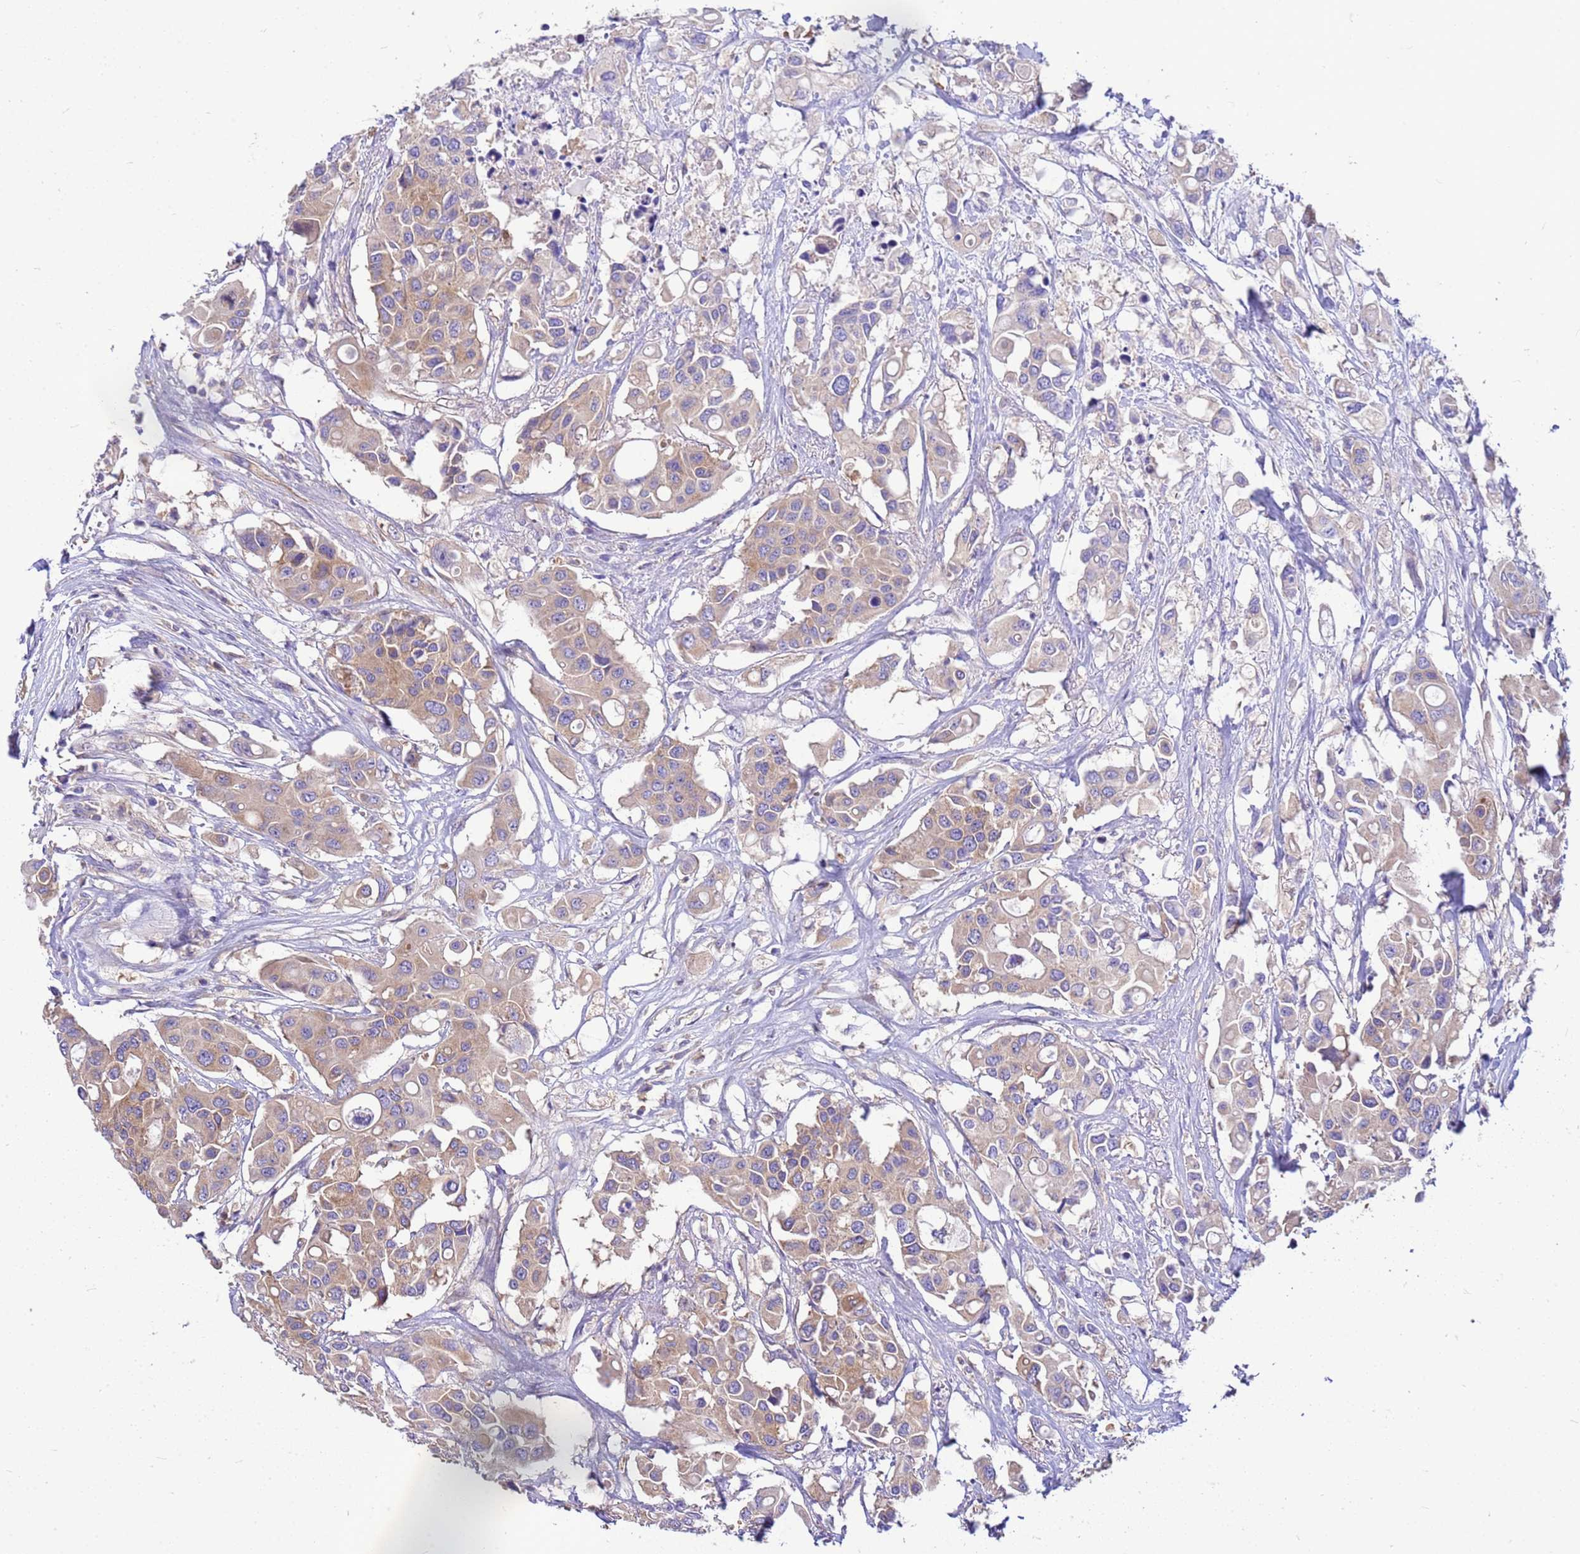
{"staining": {"intensity": "weak", "quantity": ">75%", "location": "cytoplasmic/membranous"}, "tissue": "colorectal cancer", "cell_type": "Tumor cells", "image_type": "cancer", "snomed": [{"axis": "morphology", "description": "Adenocarcinoma, NOS"}, {"axis": "topography", "description": "Colon"}], "caption": "Immunohistochemical staining of human colorectal cancer reveals low levels of weak cytoplasmic/membranous protein positivity in about >75% of tumor cells.", "gene": "TUBB1", "patient": {"sex": "male", "age": 77}}